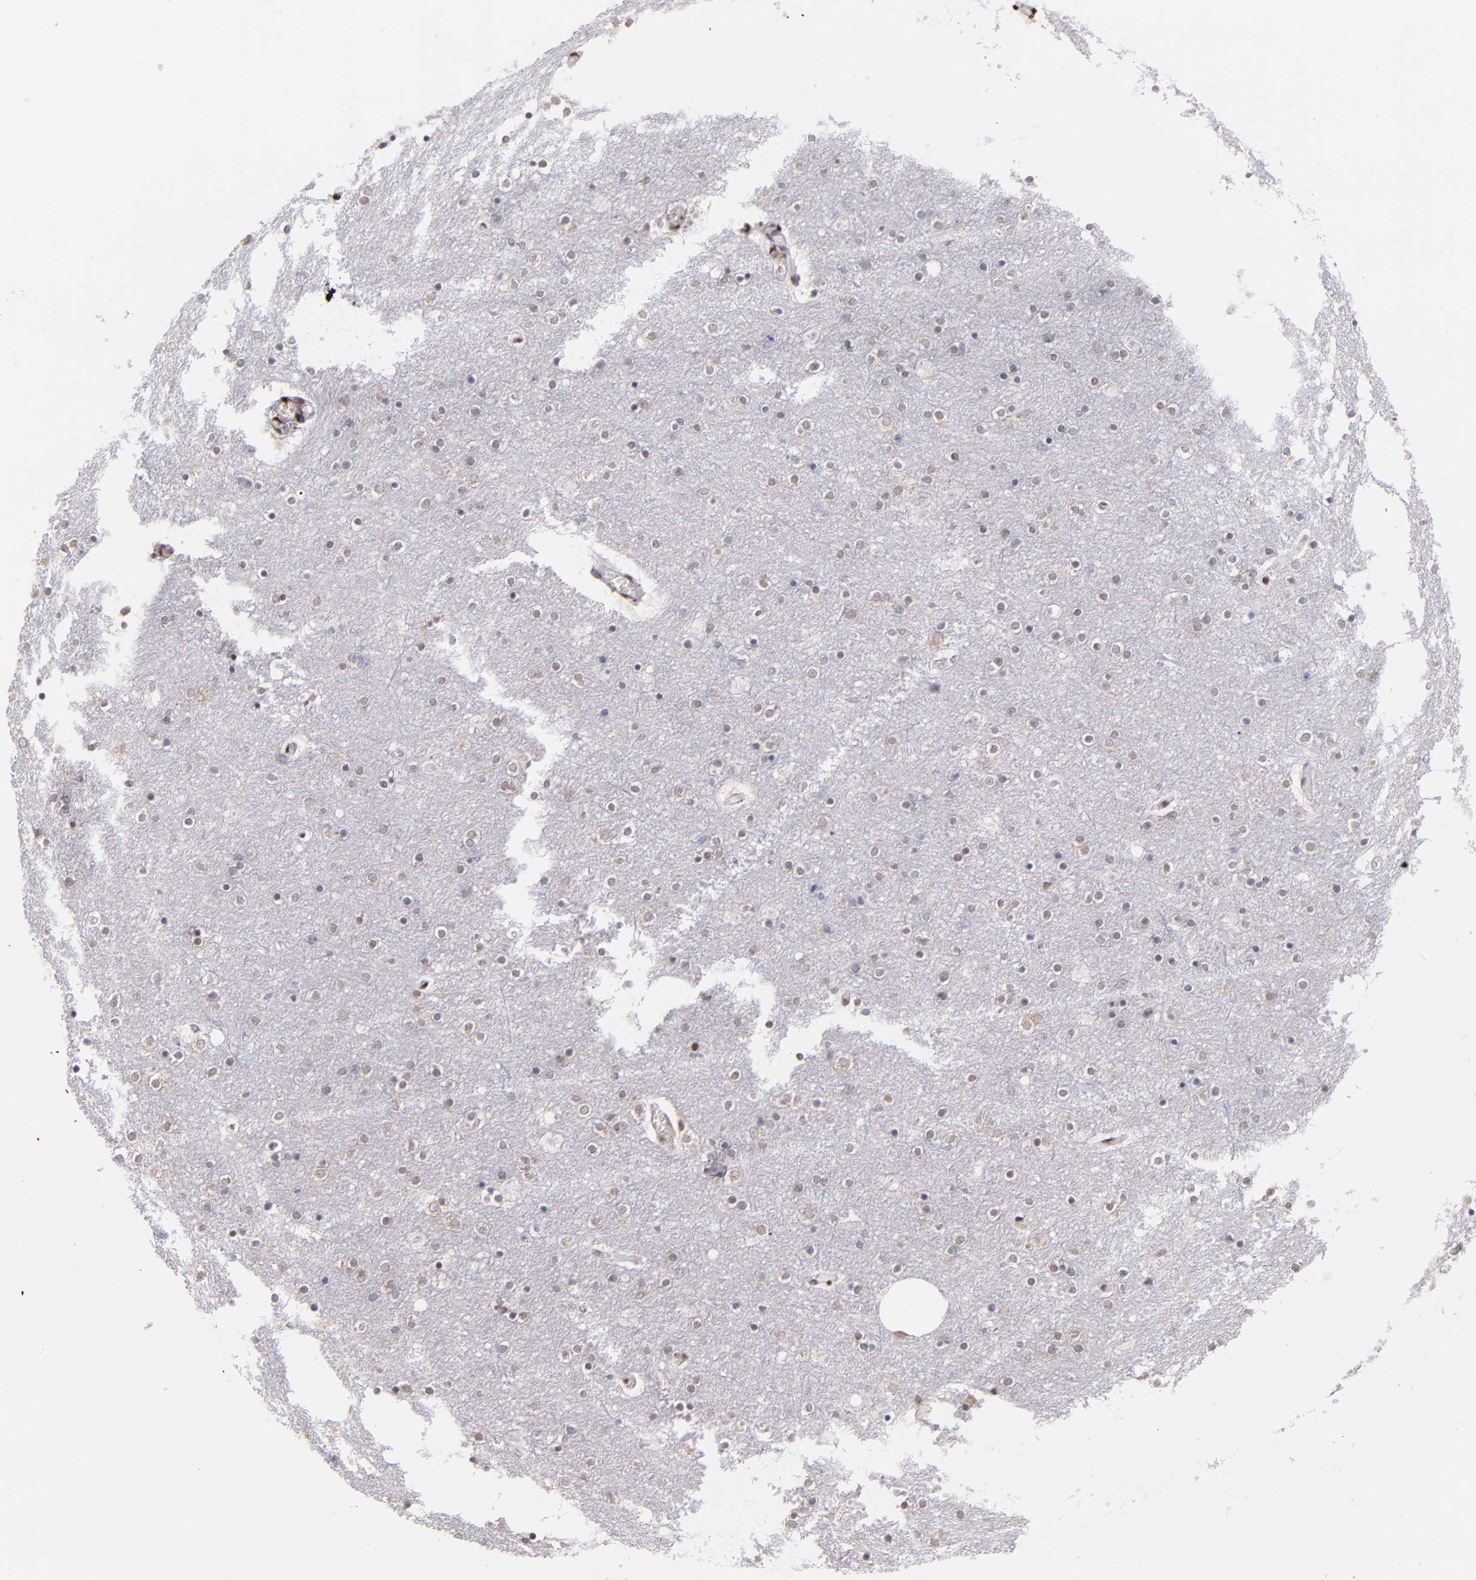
{"staining": {"intensity": "weak", "quantity": ">75%", "location": "cytoplasmic/membranous"}, "tissue": "cerebral cortex", "cell_type": "Endothelial cells", "image_type": "normal", "snomed": [{"axis": "morphology", "description": "Normal tissue, NOS"}, {"axis": "topography", "description": "Cerebral cortex"}], "caption": "Endothelial cells exhibit low levels of weak cytoplasmic/membranous staining in approximately >75% of cells in unremarkable cerebral cortex. (IHC, brightfield microscopy, high magnification).", "gene": "SRF", "patient": {"sex": "female", "age": 54}}